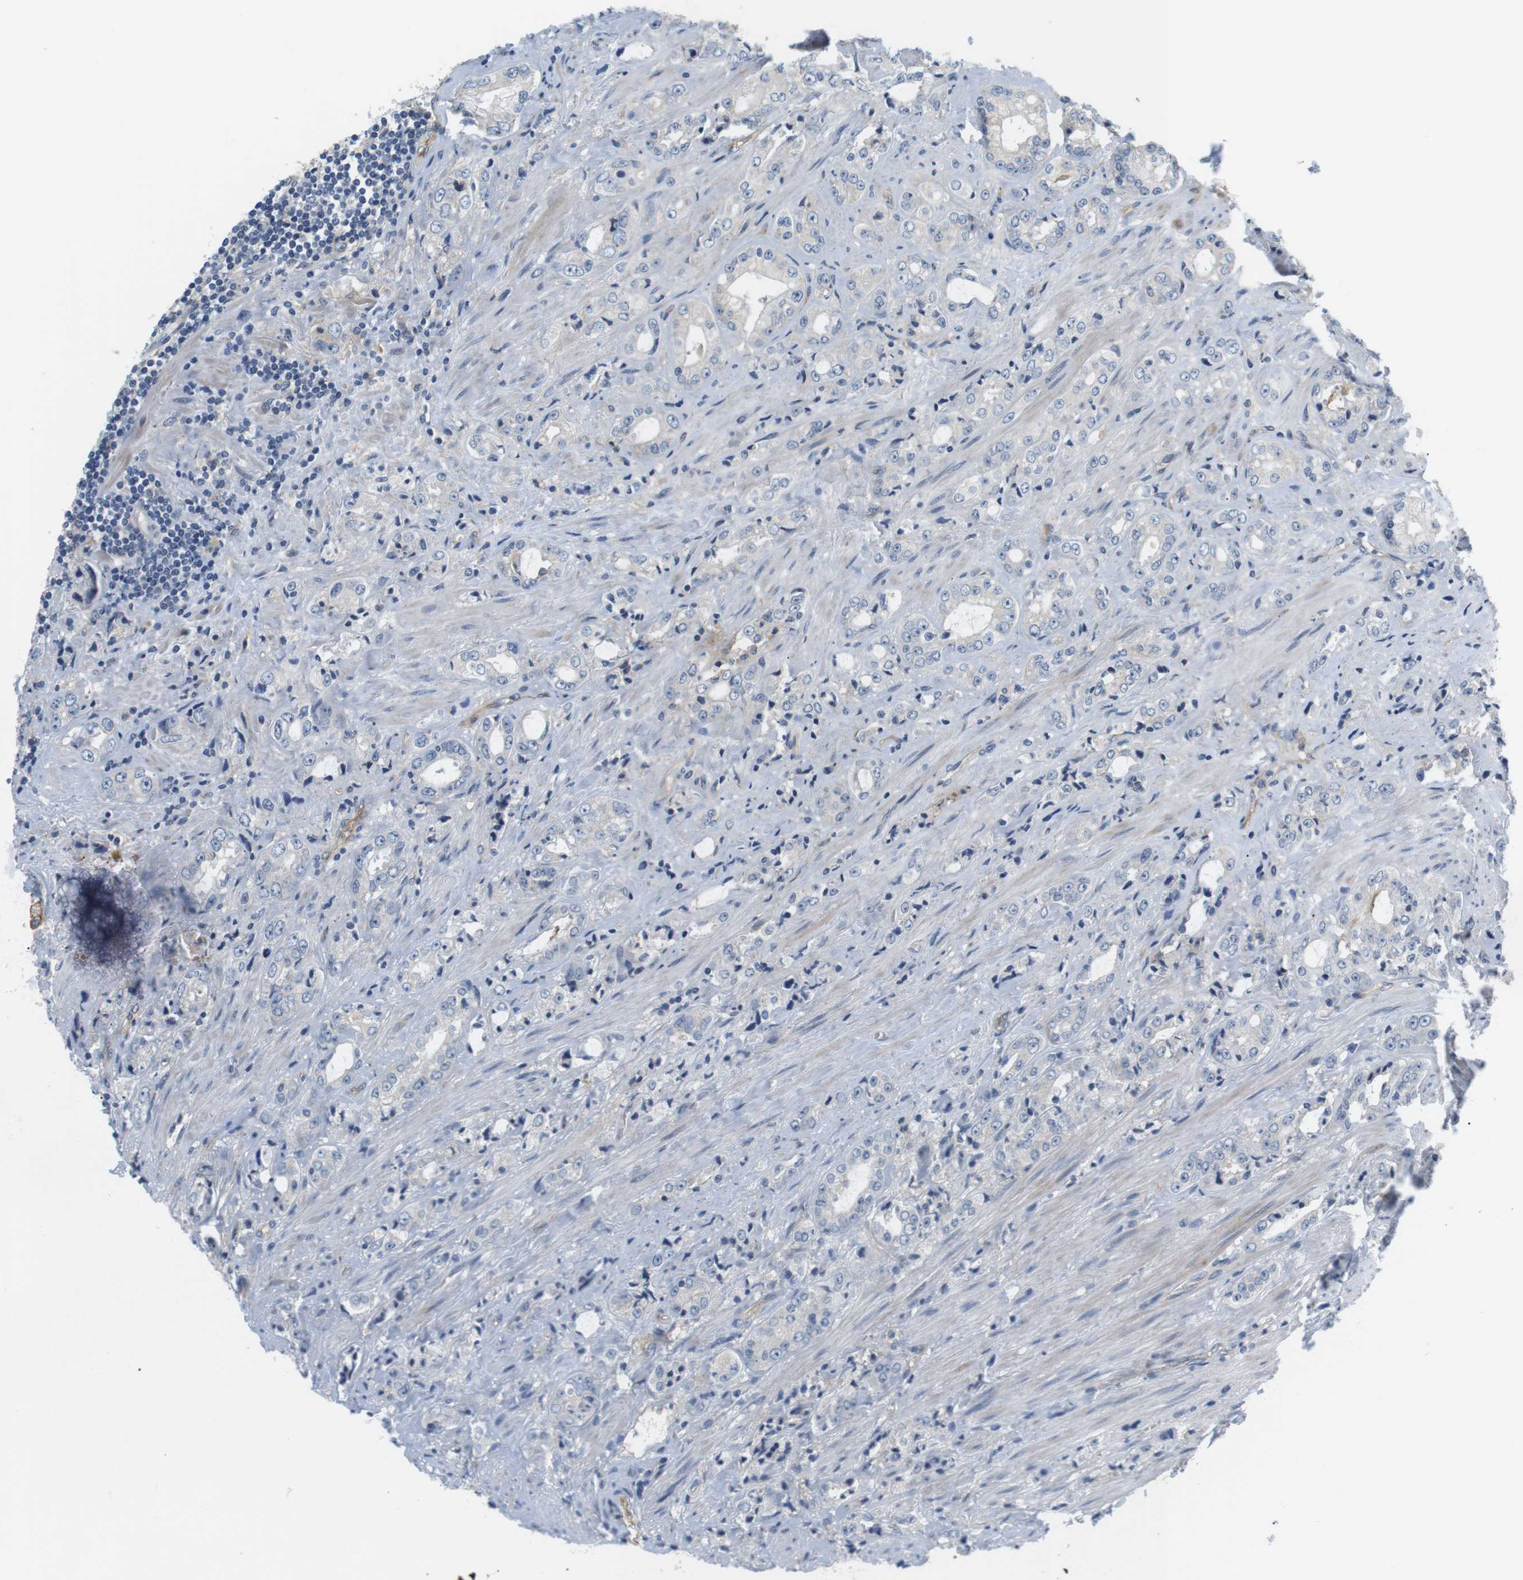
{"staining": {"intensity": "negative", "quantity": "none", "location": "none"}, "tissue": "prostate cancer", "cell_type": "Tumor cells", "image_type": "cancer", "snomed": [{"axis": "morphology", "description": "Adenocarcinoma, High grade"}, {"axis": "topography", "description": "Prostate"}], "caption": "IHC photomicrograph of neoplastic tissue: prostate cancer (high-grade adenocarcinoma) stained with DAB (3,3'-diaminobenzidine) shows no significant protein expression in tumor cells. (DAB (3,3'-diaminobenzidine) IHC visualized using brightfield microscopy, high magnification).", "gene": "SLC30A1", "patient": {"sex": "male", "age": 61}}